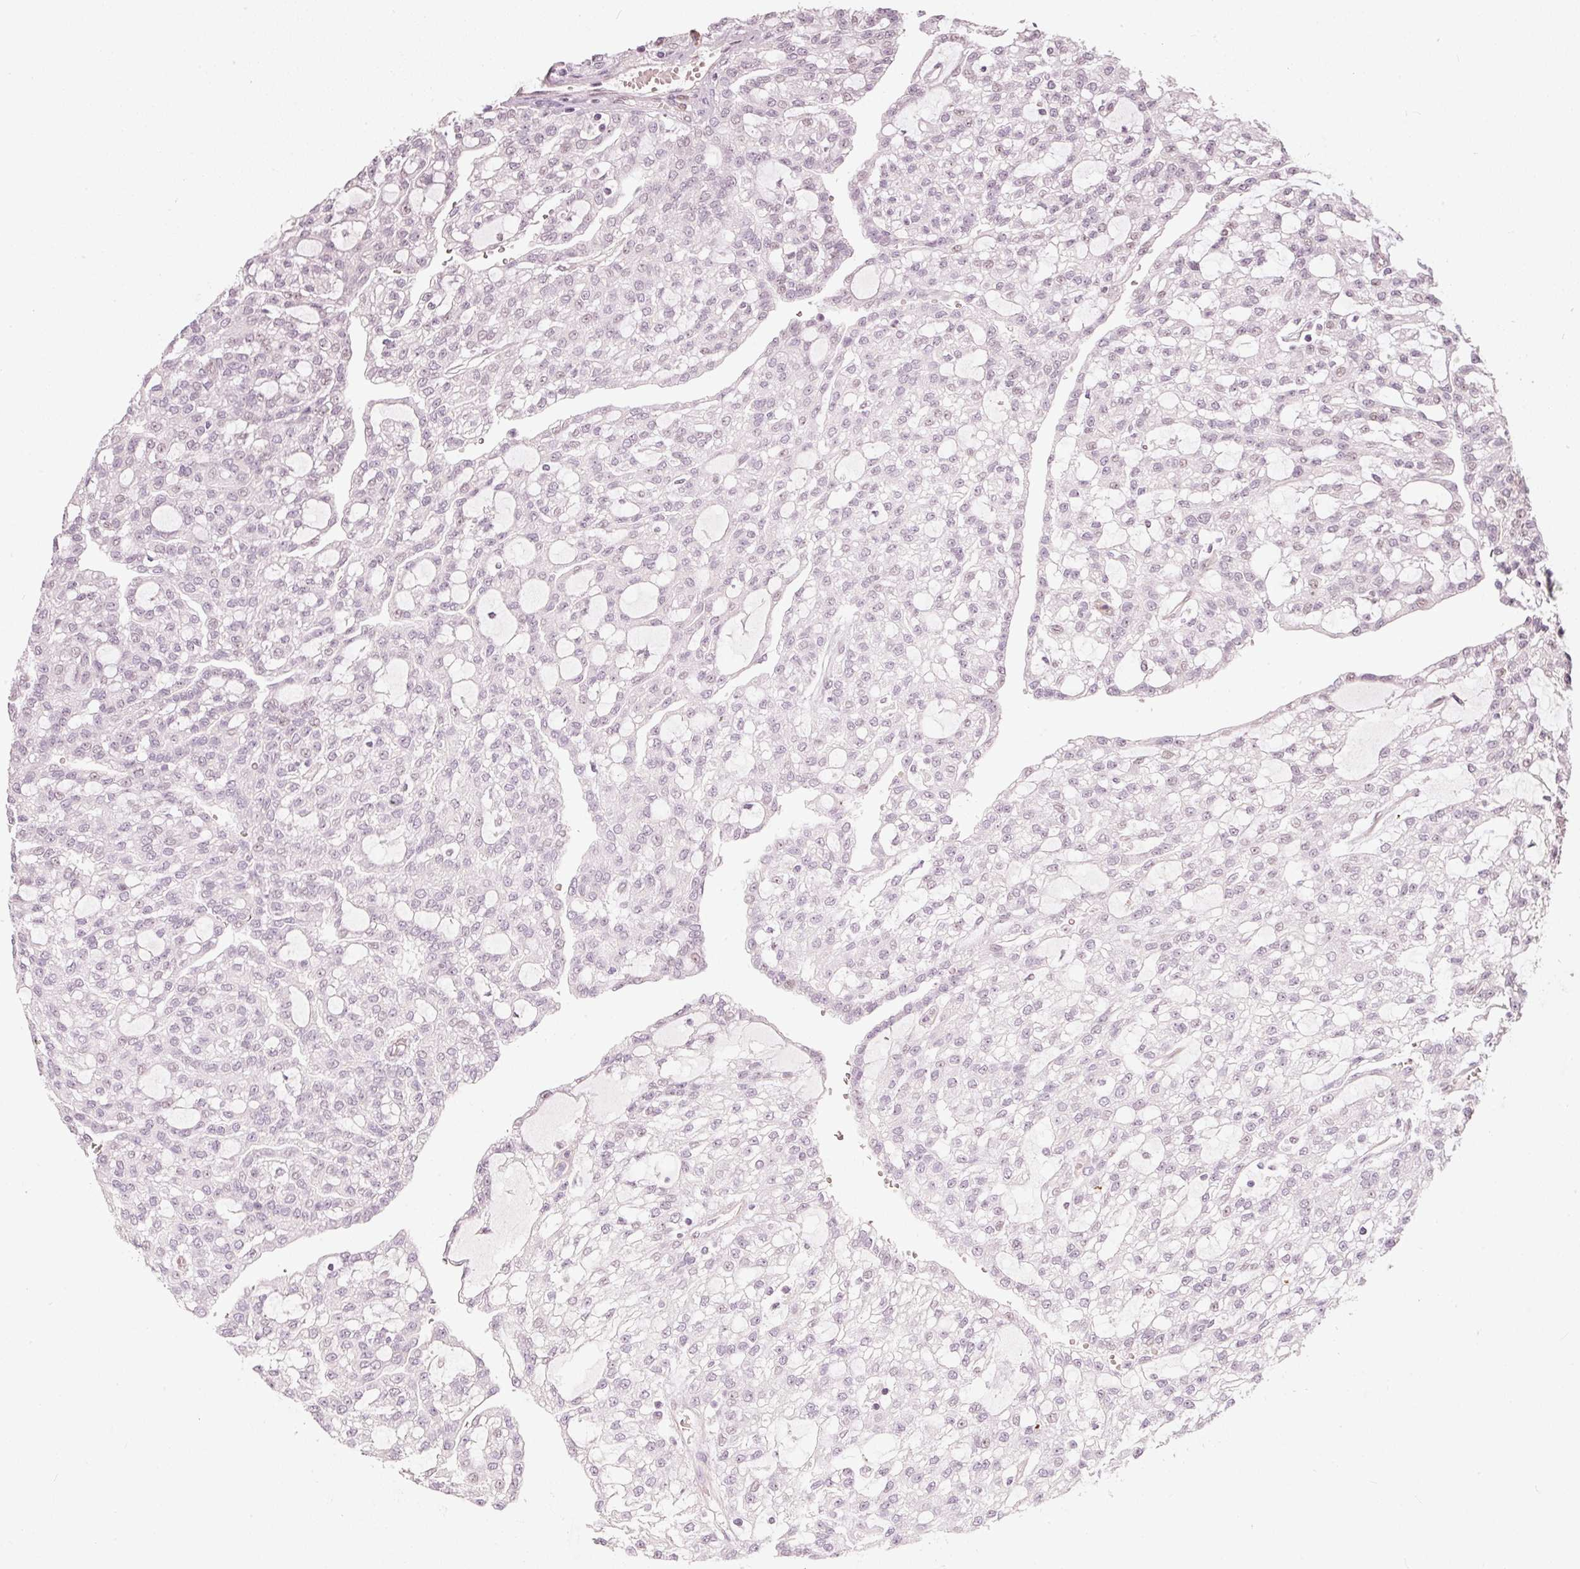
{"staining": {"intensity": "moderate", "quantity": "25%-75%", "location": "nuclear"}, "tissue": "renal cancer", "cell_type": "Tumor cells", "image_type": "cancer", "snomed": [{"axis": "morphology", "description": "Adenocarcinoma, NOS"}, {"axis": "topography", "description": "Kidney"}], "caption": "Adenocarcinoma (renal) tissue shows moderate nuclear staining in about 25%-75% of tumor cells, visualized by immunohistochemistry.", "gene": "MXRA8", "patient": {"sex": "male", "age": 63}}